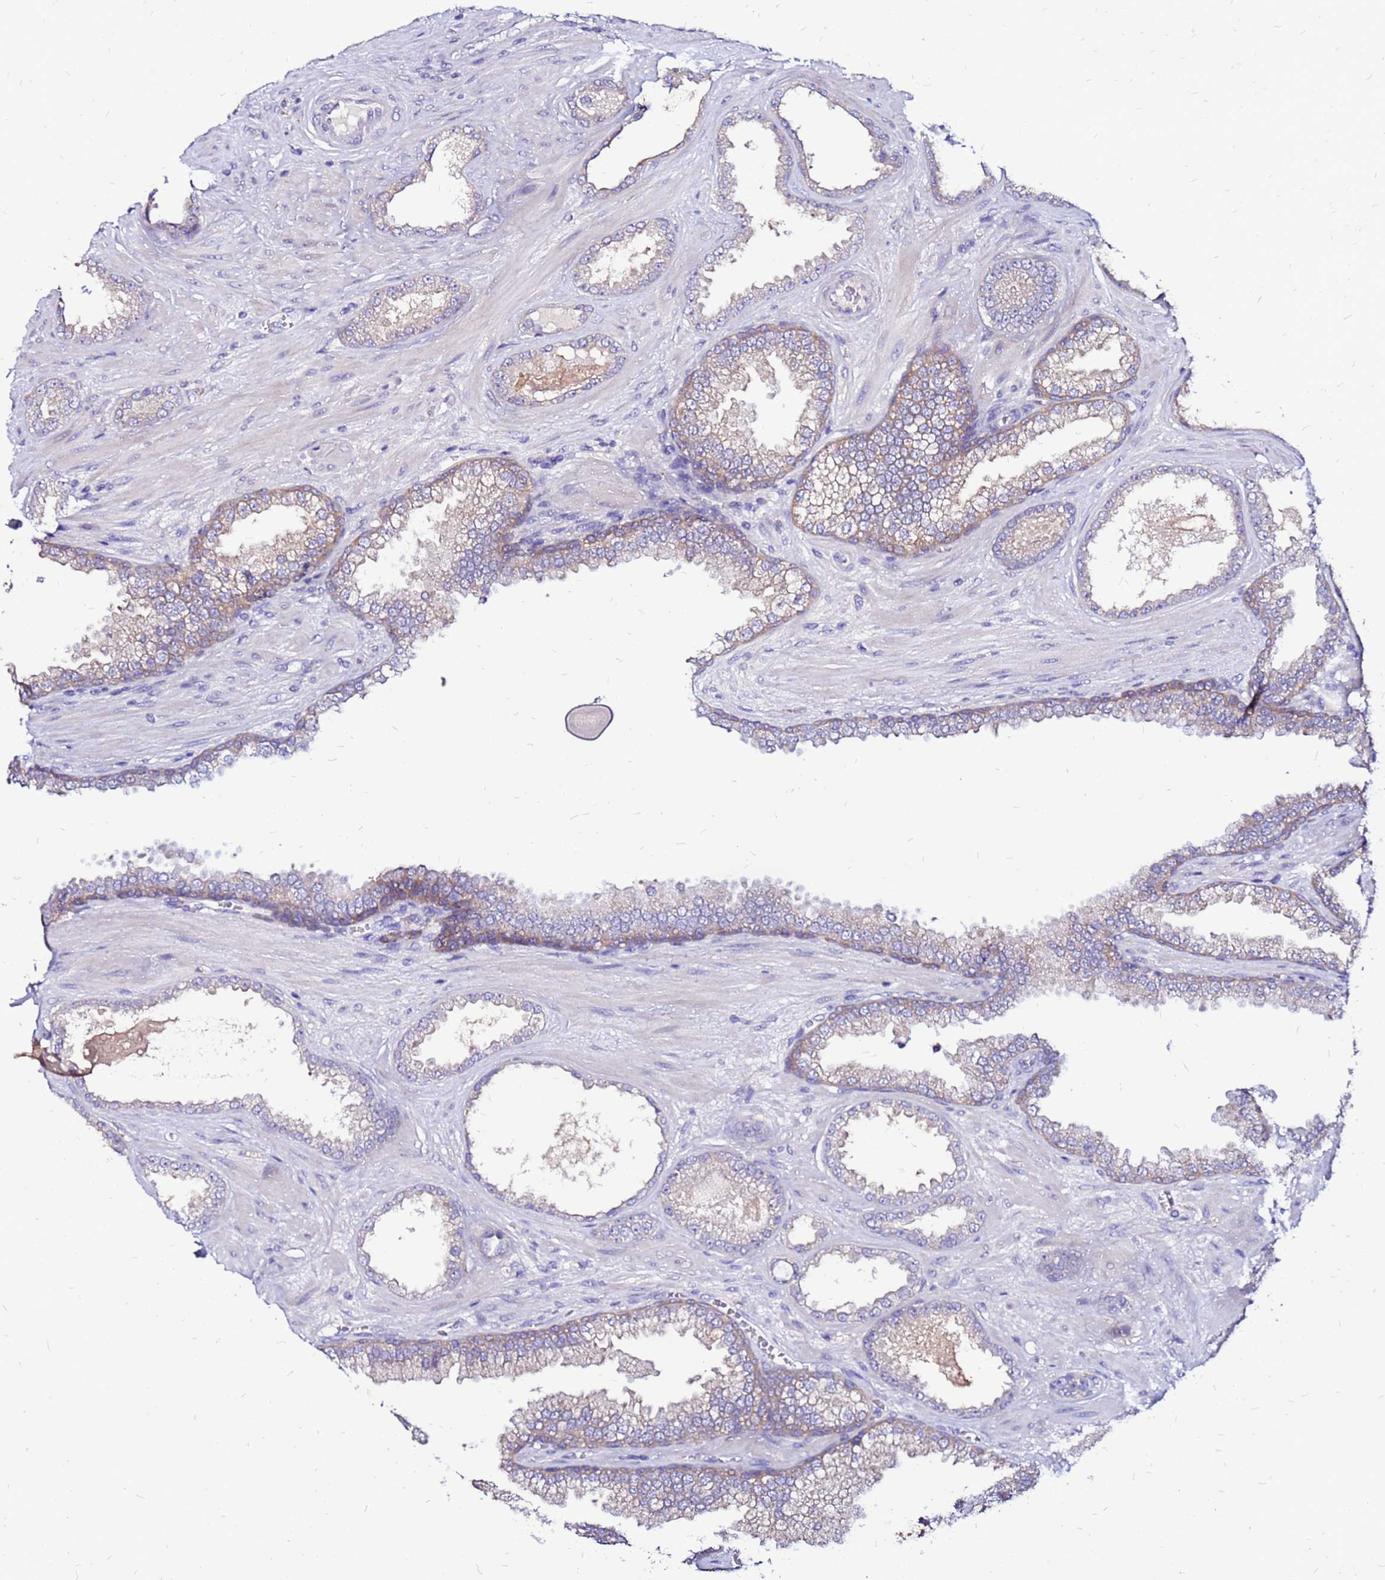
{"staining": {"intensity": "negative", "quantity": "none", "location": "none"}, "tissue": "prostate cancer", "cell_type": "Tumor cells", "image_type": "cancer", "snomed": [{"axis": "morphology", "description": "Adenocarcinoma, Low grade"}, {"axis": "topography", "description": "Prostate"}], "caption": "The micrograph exhibits no staining of tumor cells in prostate adenocarcinoma (low-grade).", "gene": "ARHGEF5", "patient": {"sex": "male", "age": 57}}